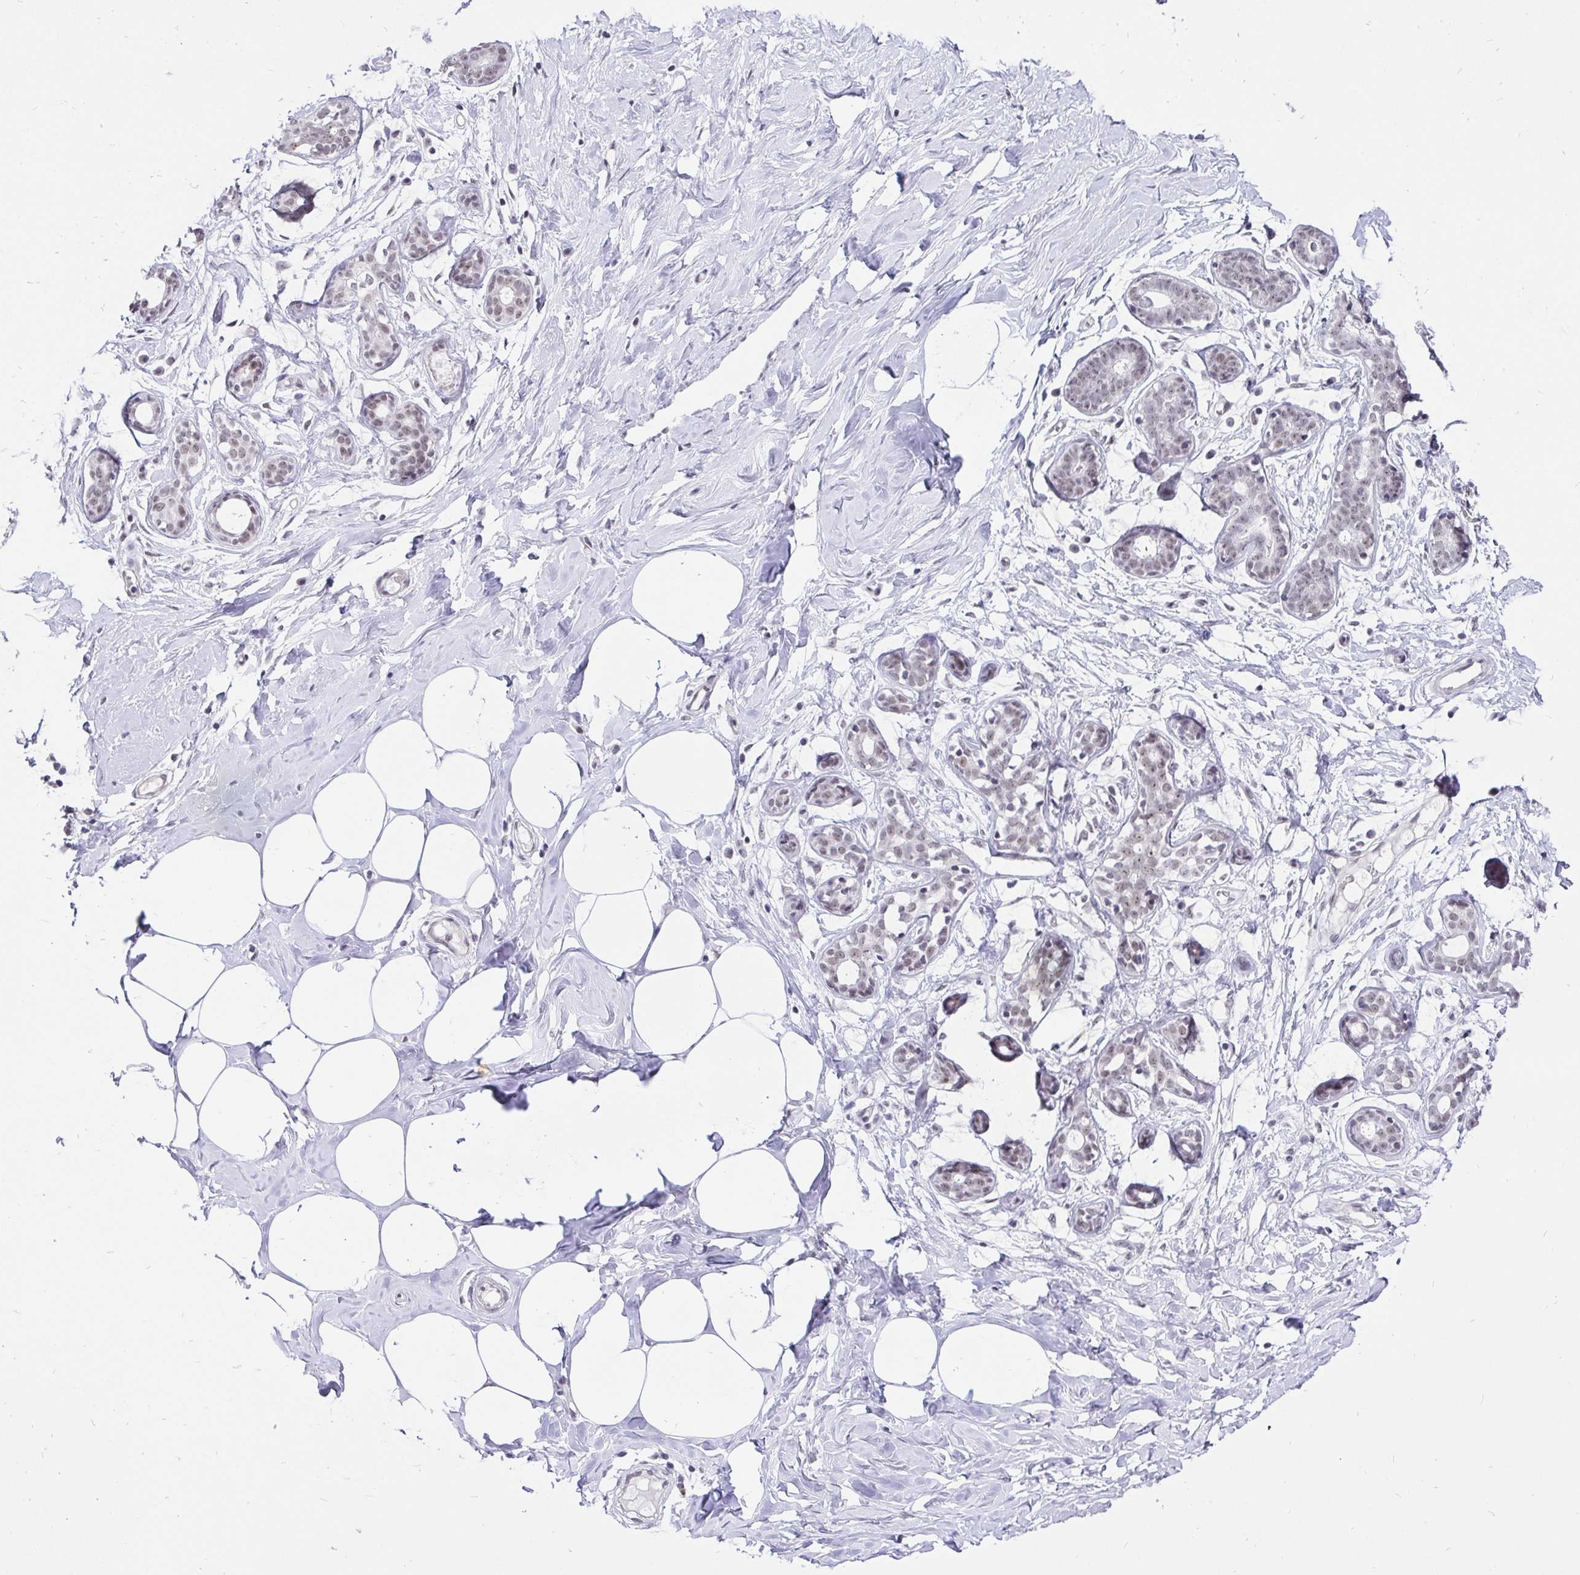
{"staining": {"intensity": "negative", "quantity": "none", "location": "none"}, "tissue": "breast", "cell_type": "Adipocytes", "image_type": "normal", "snomed": [{"axis": "morphology", "description": "Normal tissue, NOS"}, {"axis": "topography", "description": "Breast"}], "caption": "This is an immunohistochemistry micrograph of benign breast. There is no expression in adipocytes.", "gene": "ZNF860", "patient": {"sex": "female", "age": 27}}